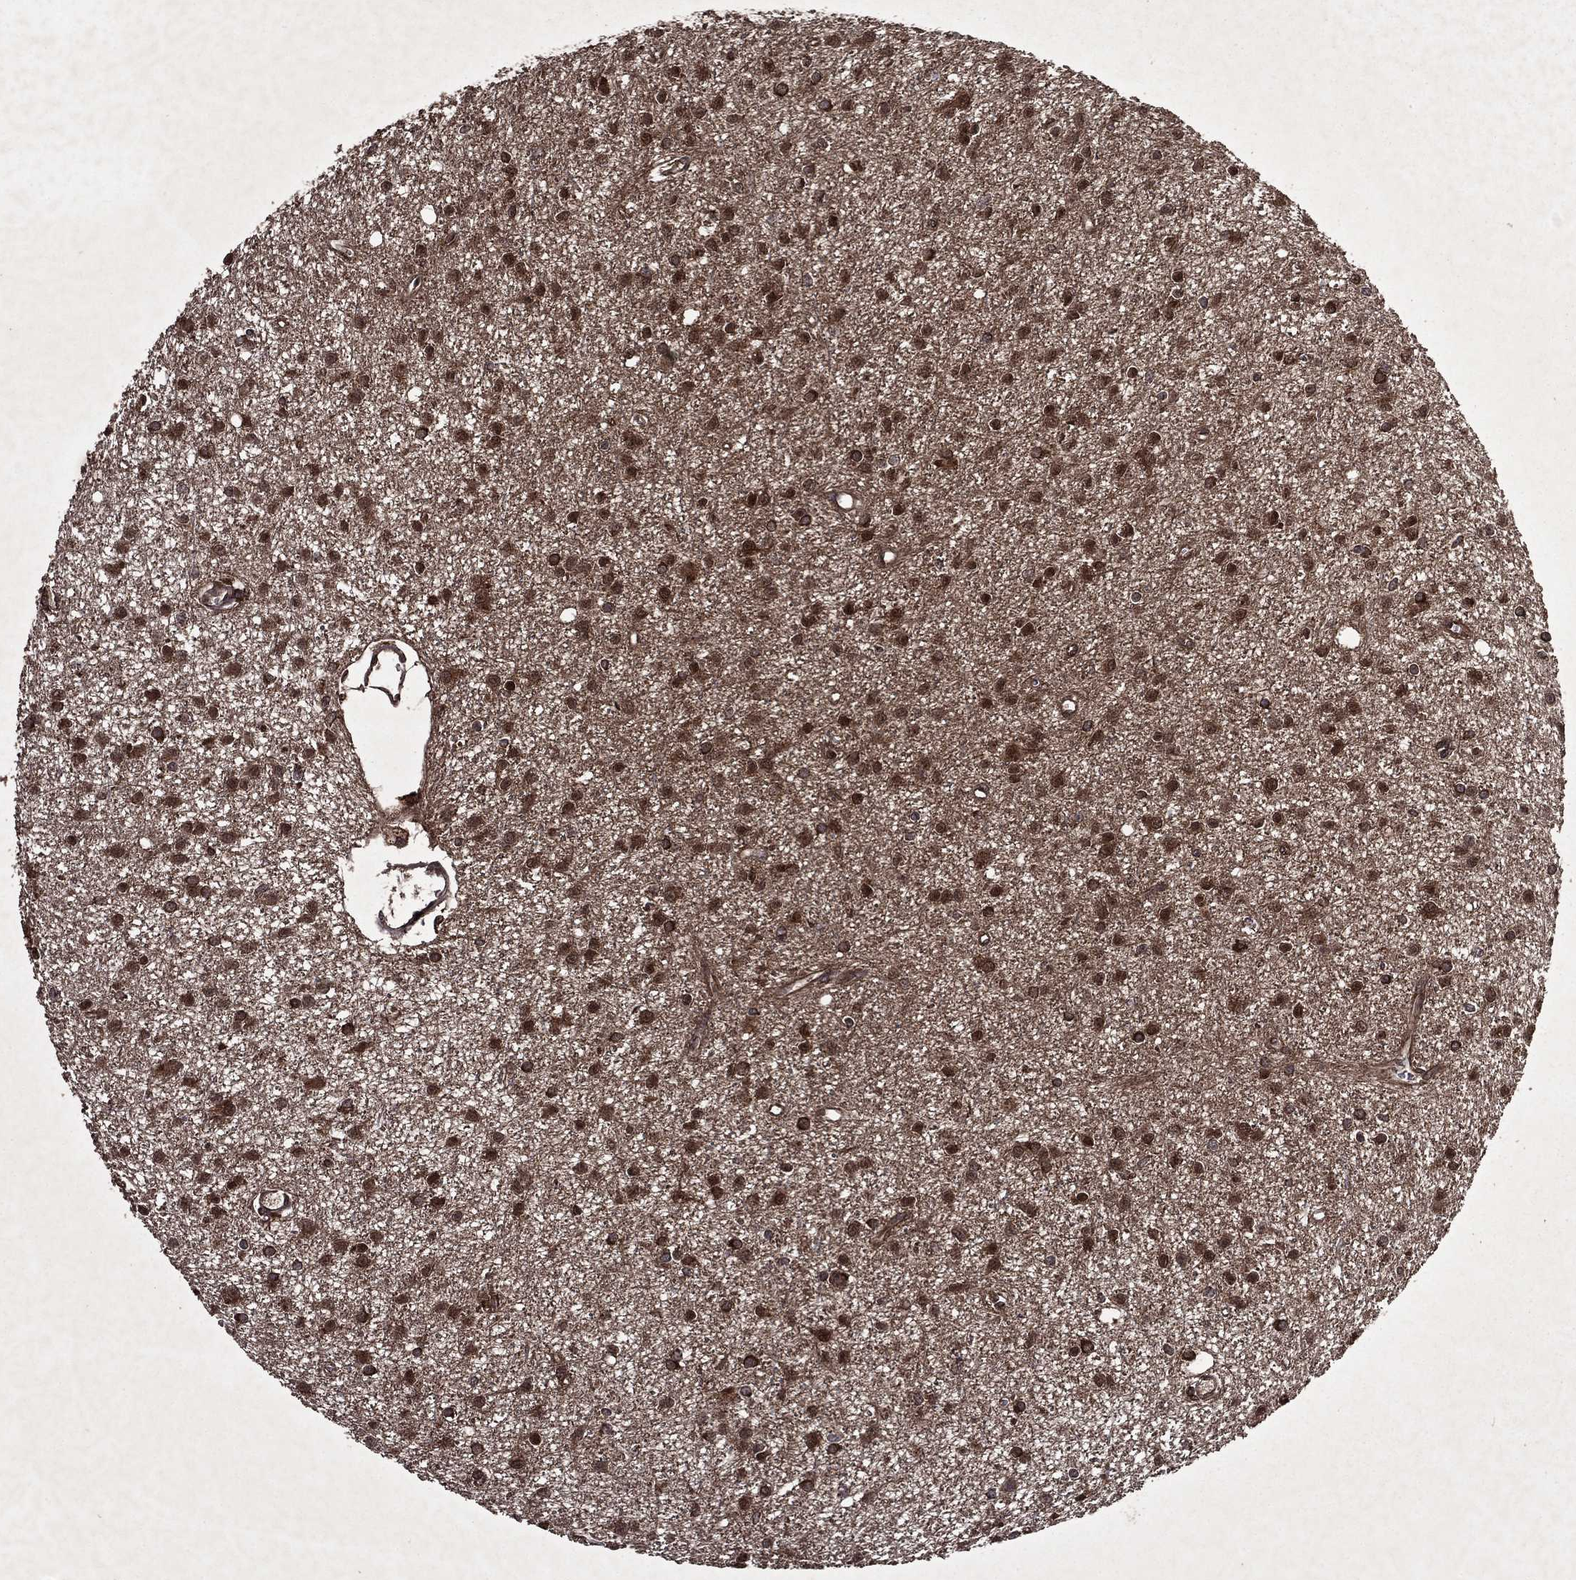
{"staining": {"intensity": "strong", "quantity": "25%-75%", "location": "cytoplasmic/membranous,nuclear"}, "tissue": "glioma", "cell_type": "Tumor cells", "image_type": "cancer", "snomed": [{"axis": "morphology", "description": "Glioma, malignant, Low grade"}, {"axis": "topography", "description": "Brain"}], "caption": "Brown immunohistochemical staining in glioma shows strong cytoplasmic/membranous and nuclear positivity in approximately 25%-75% of tumor cells. The protein is shown in brown color, while the nuclei are stained blue.", "gene": "EIF2B4", "patient": {"sex": "male", "age": 27}}